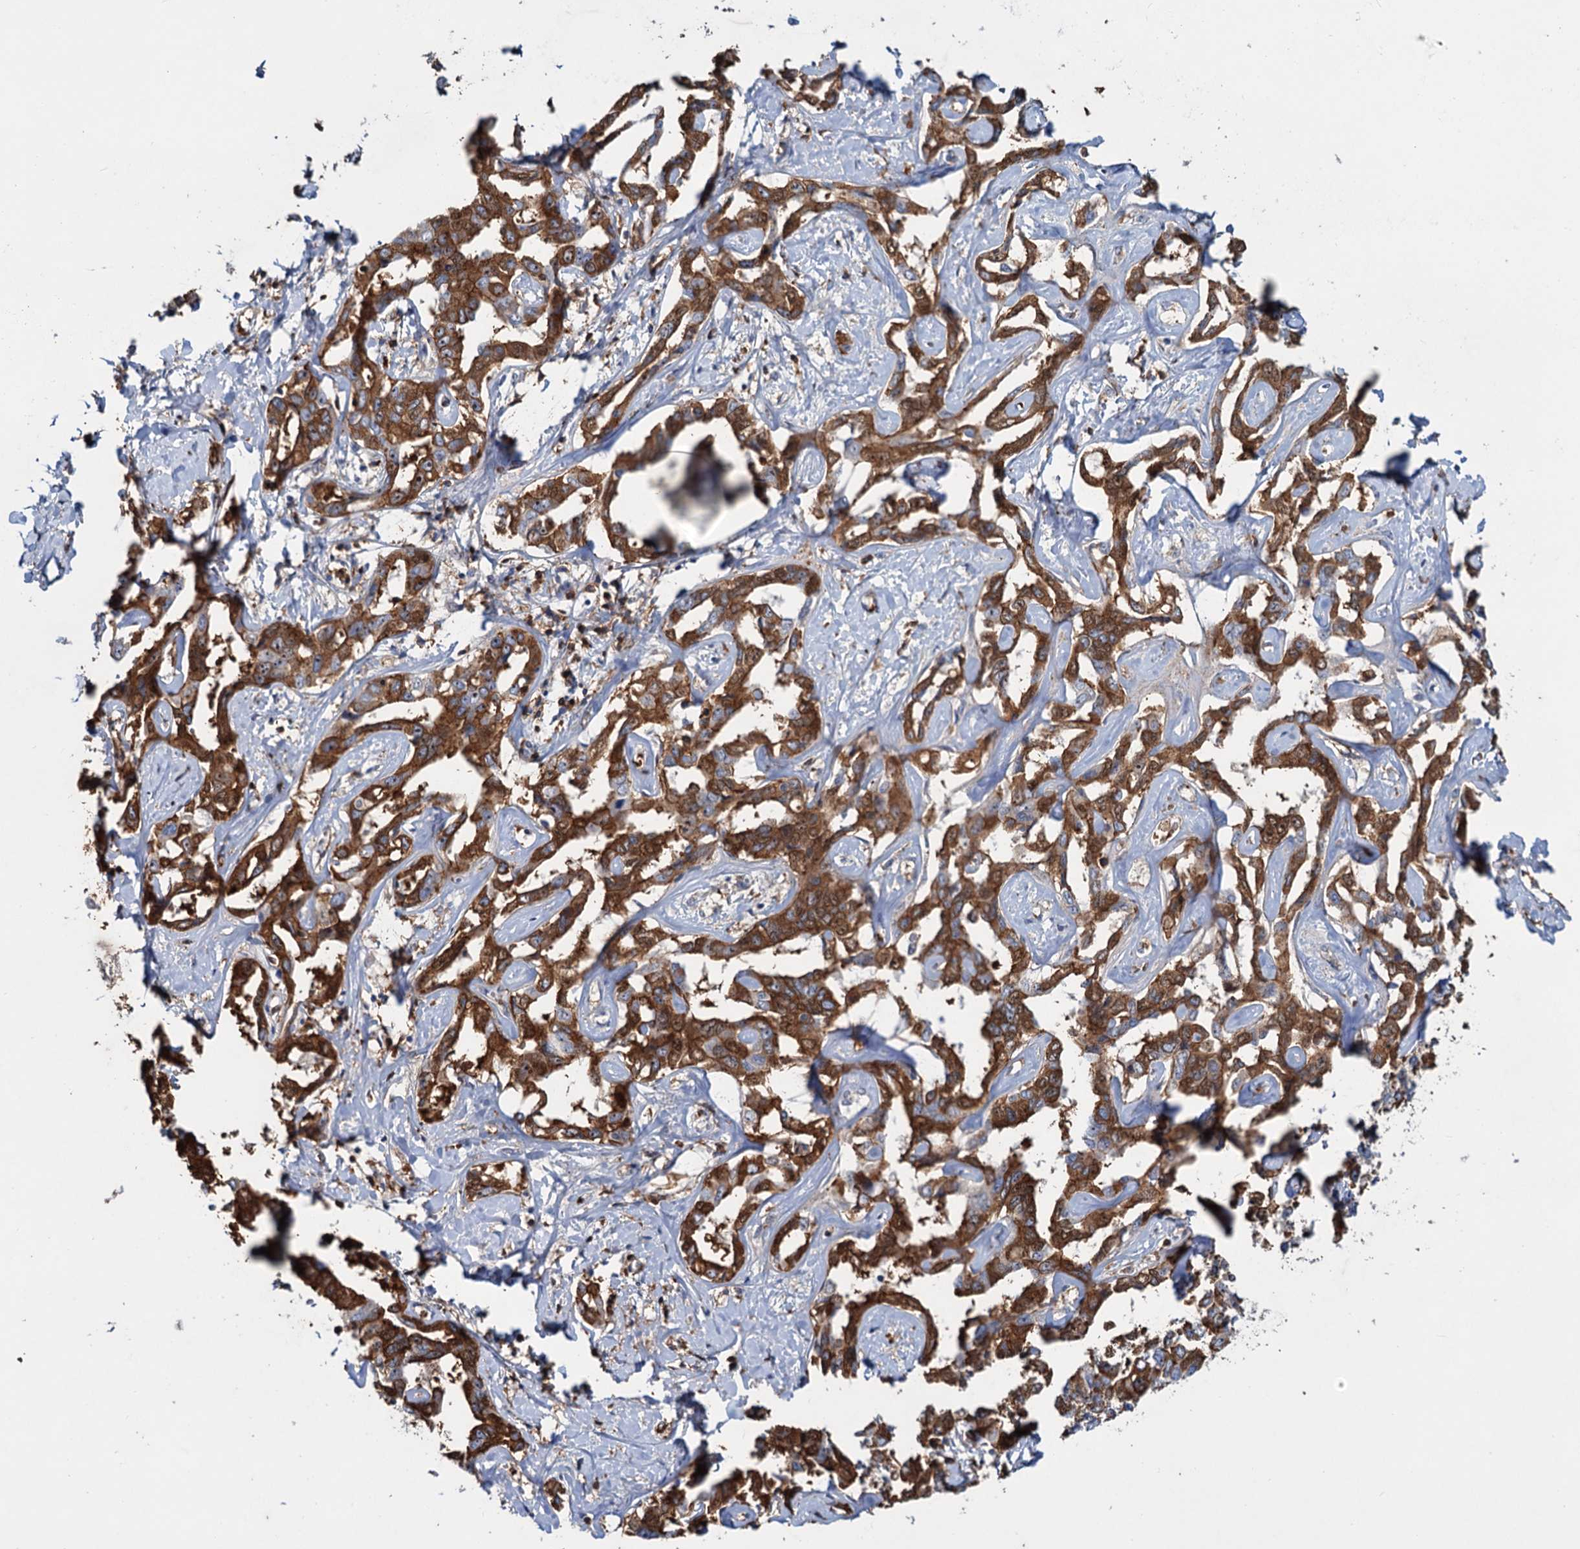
{"staining": {"intensity": "strong", "quantity": ">75%", "location": "cytoplasmic/membranous"}, "tissue": "liver cancer", "cell_type": "Tumor cells", "image_type": "cancer", "snomed": [{"axis": "morphology", "description": "Cholangiocarcinoma"}, {"axis": "topography", "description": "Liver"}], "caption": "IHC (DAB) staining of human liver cancer reveals strong cytoplasmic/membranous protein positivity in approximately >75% of tumor cells.", "gene": "CHRD", "patient": {"sex": "male", "age": 59}}